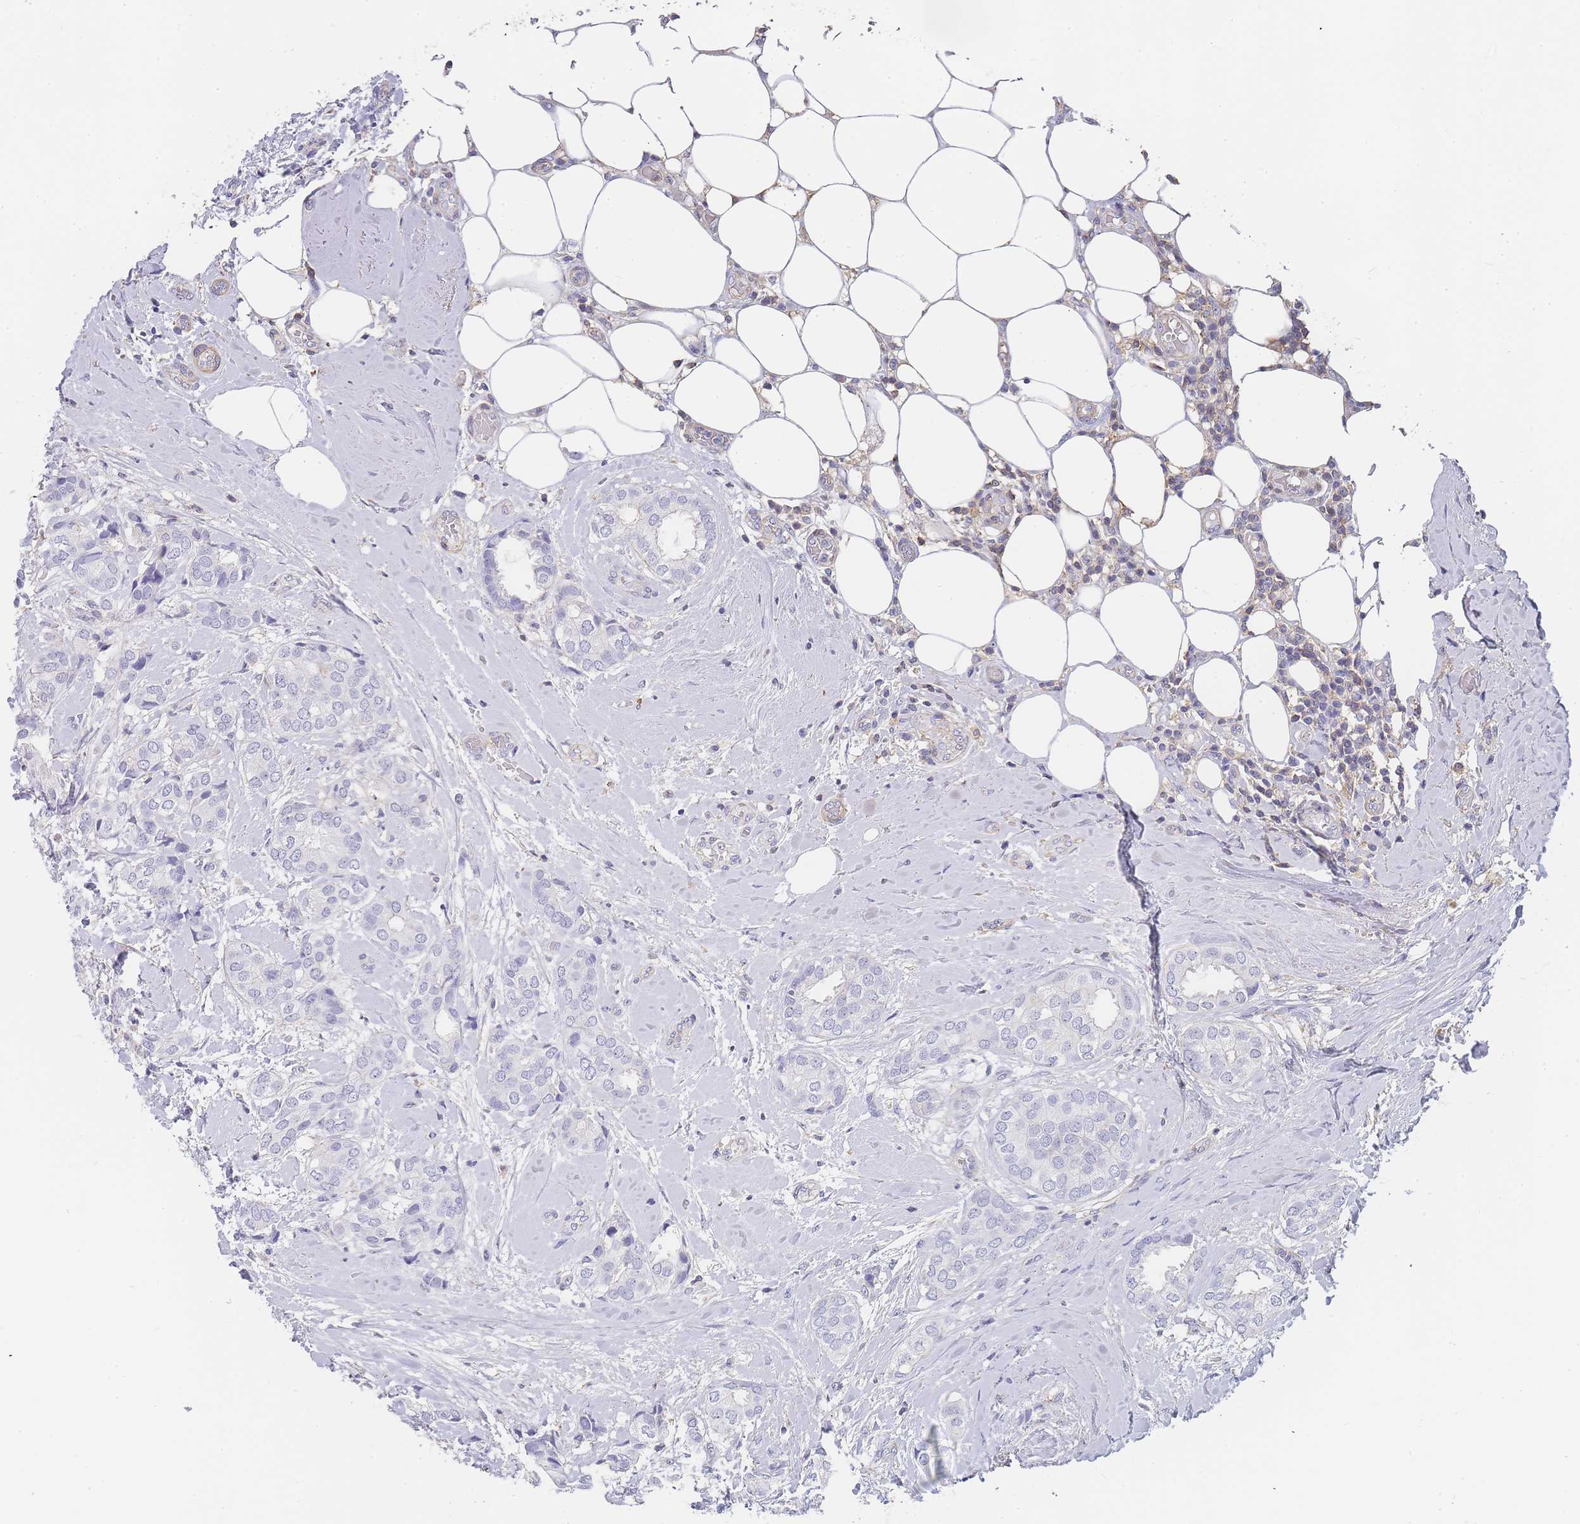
{"staining": {"intensity": "negative", "quantity": "none", "location": "none"}, "tissue": "breast cancer", "cell_type": "Tumor cells", "image_type": "cancer", "snomed": [{"axis": "morphology", "description": "Duct carcinoma"}, {"axis": "topography", "description": "Breast"}], "caption": "A high-resolution image shows immunohistochemistry (IHC) staining of breast cancer (invasive ductal carcinoma), which demonstrates no significant staining in tumor cells.", "gene": "NOP14", "patient": {"sex": "female", "age": 73}}